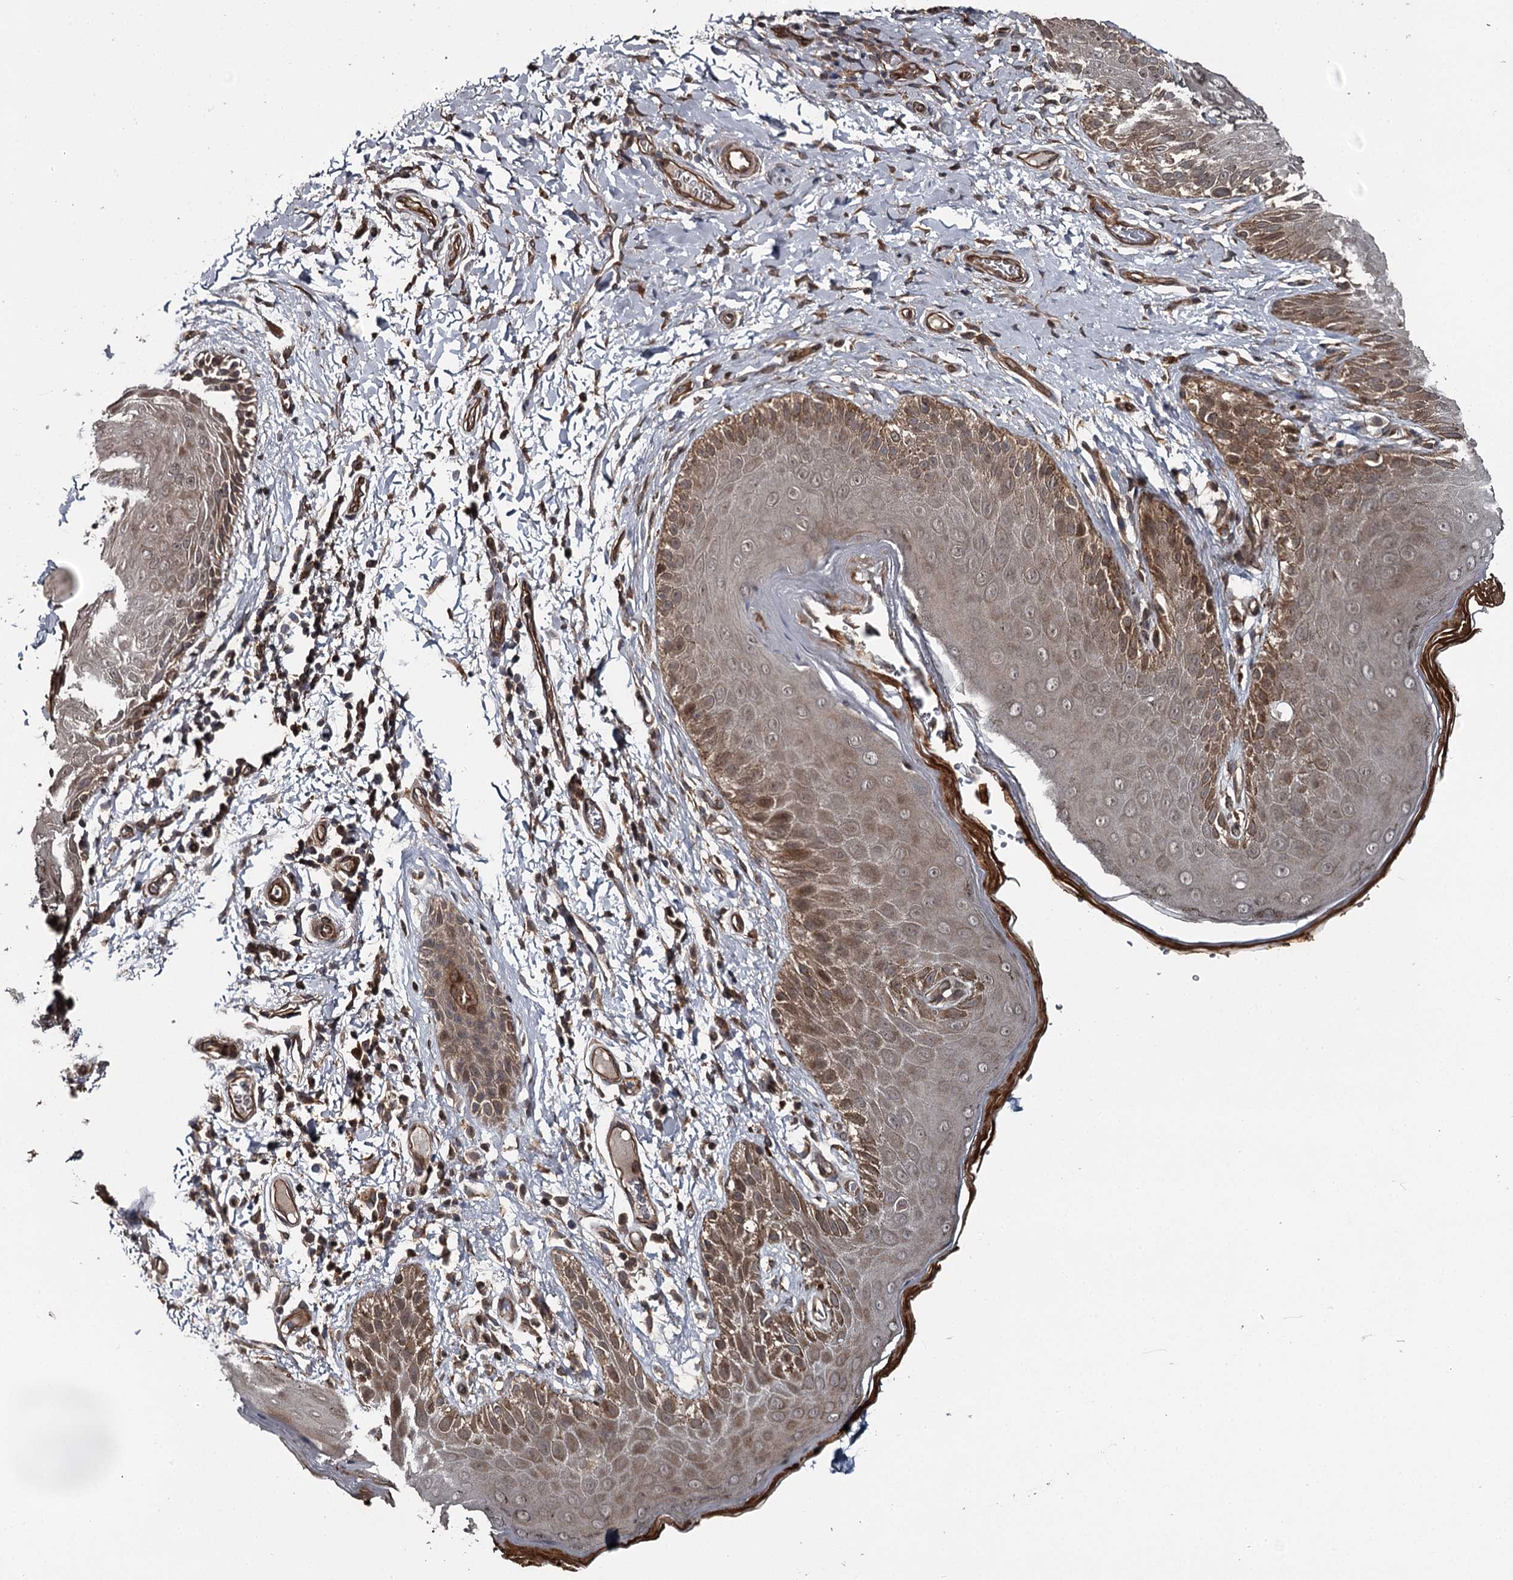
{"staining": {"intensity": "strong", "quantity": ">75%", "location": "cytoplasmic/membranous,nuclear"}, "tissue": "skin", "cell_type": "Epidermal cells", "image_type": "normal", "snomed": [{"axis": "morphology", "description": "Normal tissue, NOS"}, {"axis": "topography", "description": "Anal"}], "caption": "Immunohistochemistry (IHC) staining of benign skin, which exhibits high levels of strong cytoplasmic/membranous,nuclear expression in approximately >75% of epidermal cells indicating strong cytoplasmic/membranous,nuclear protein staining. The staining was performed using DAB (3,3'-diaminobenzidine) (brown) for protein detection and nuclei were counterstained in hematoxylin (blue).", "gene": "RAB21", "patient": {"sex": "male", "age": 44}}